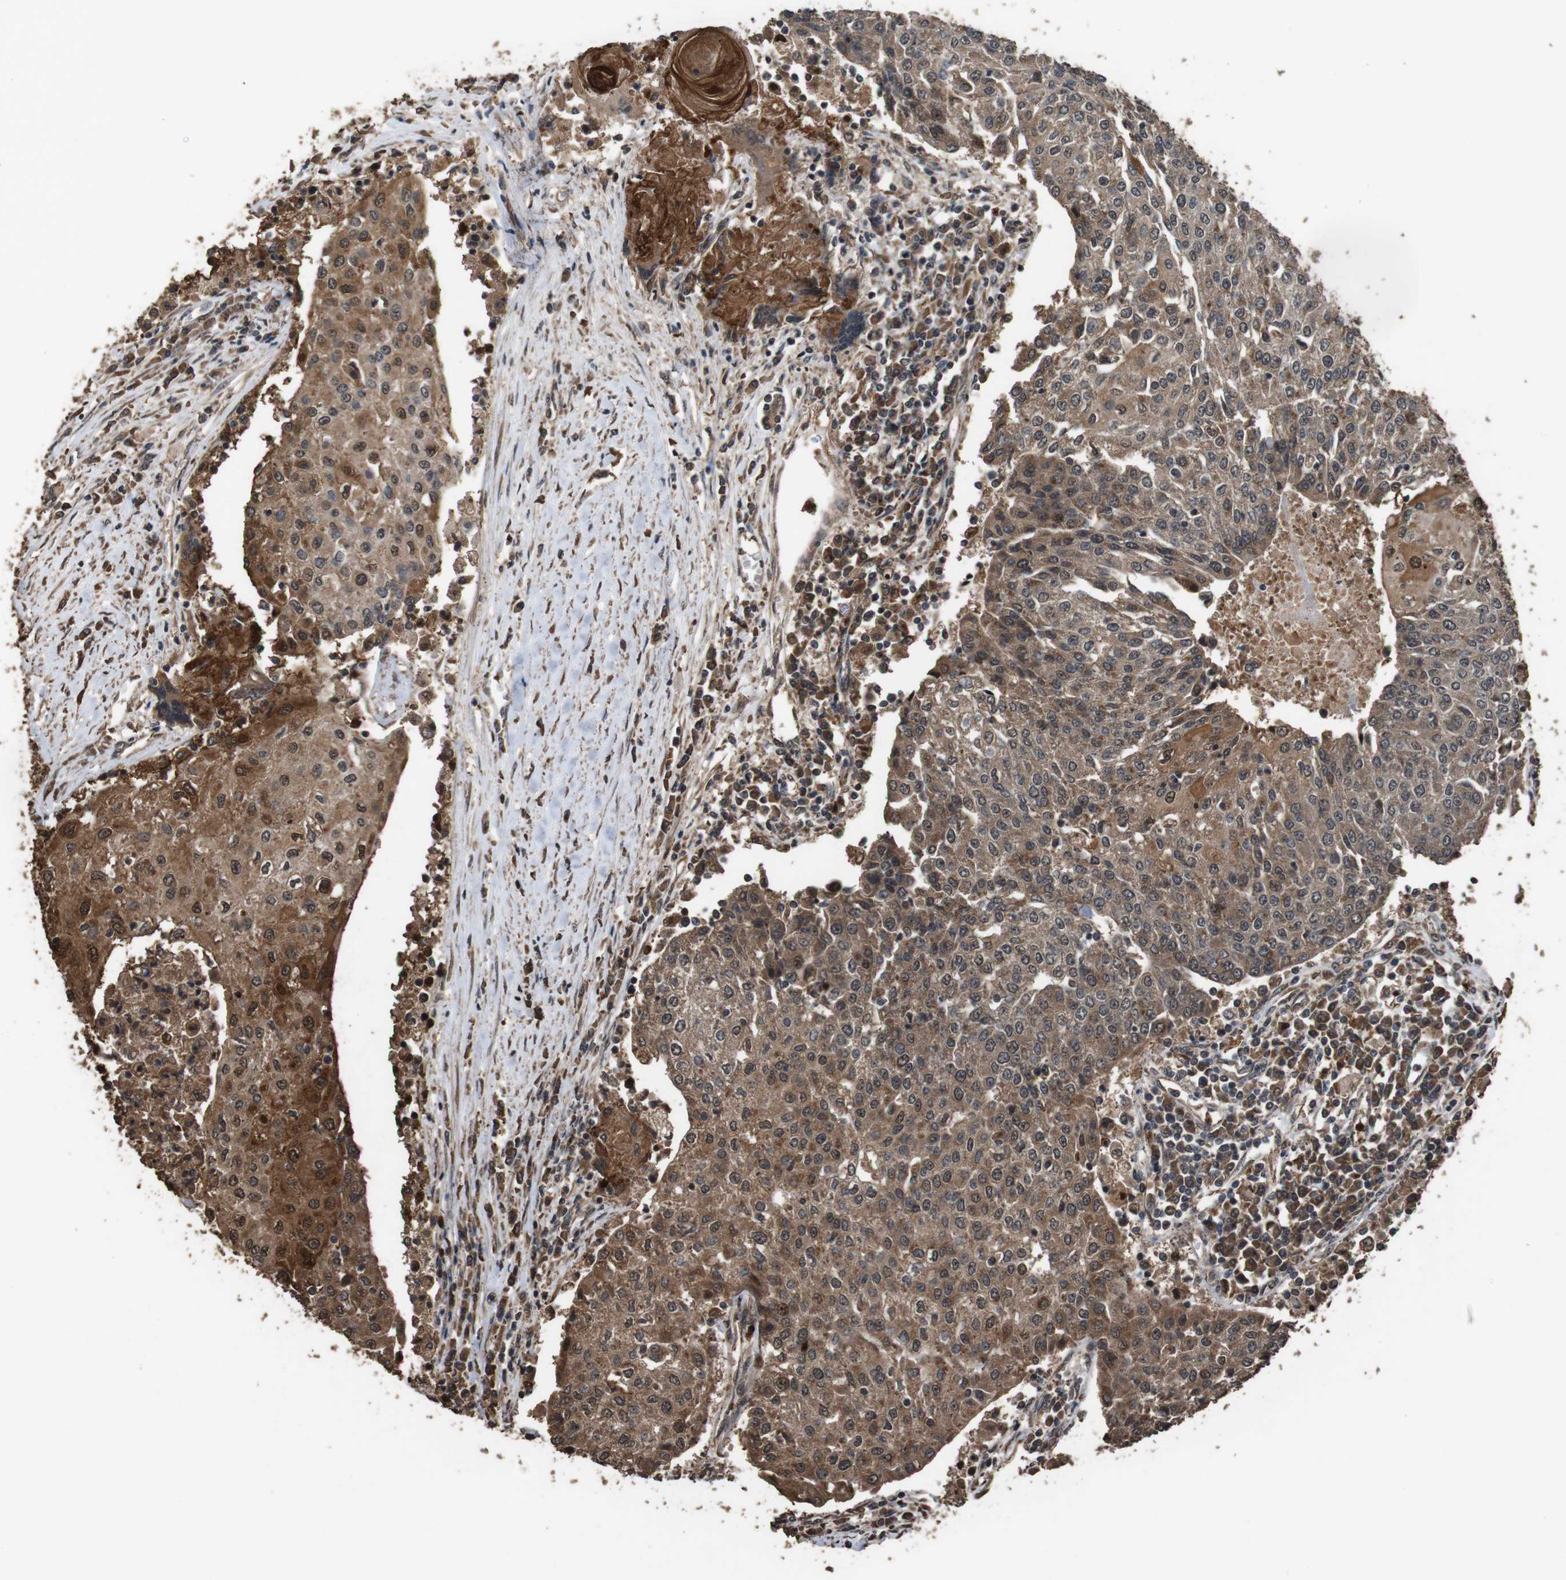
{"staining": {"intensity": "moderate", "quantity": ">75%", "location": "cytoplasmic/membranous"}, "tissue": "urothelial cancer", "cell_type": "Tumor cells", "image_type": "cancer", "snomed": [{"axis": "morphology", "description": "Urothelial carcinoma, High grade"}, {"axis": "topography", "description": "Urinary bladder"}], "caption": "This image exhibits IHC staining of high-grade urothelial carcinoma, with medium moderate cytoplasmic/membranous expression in about >75% of tumor cells.", "gene": "RRAS2", "patient": {"sex": "female", "age": 85}}